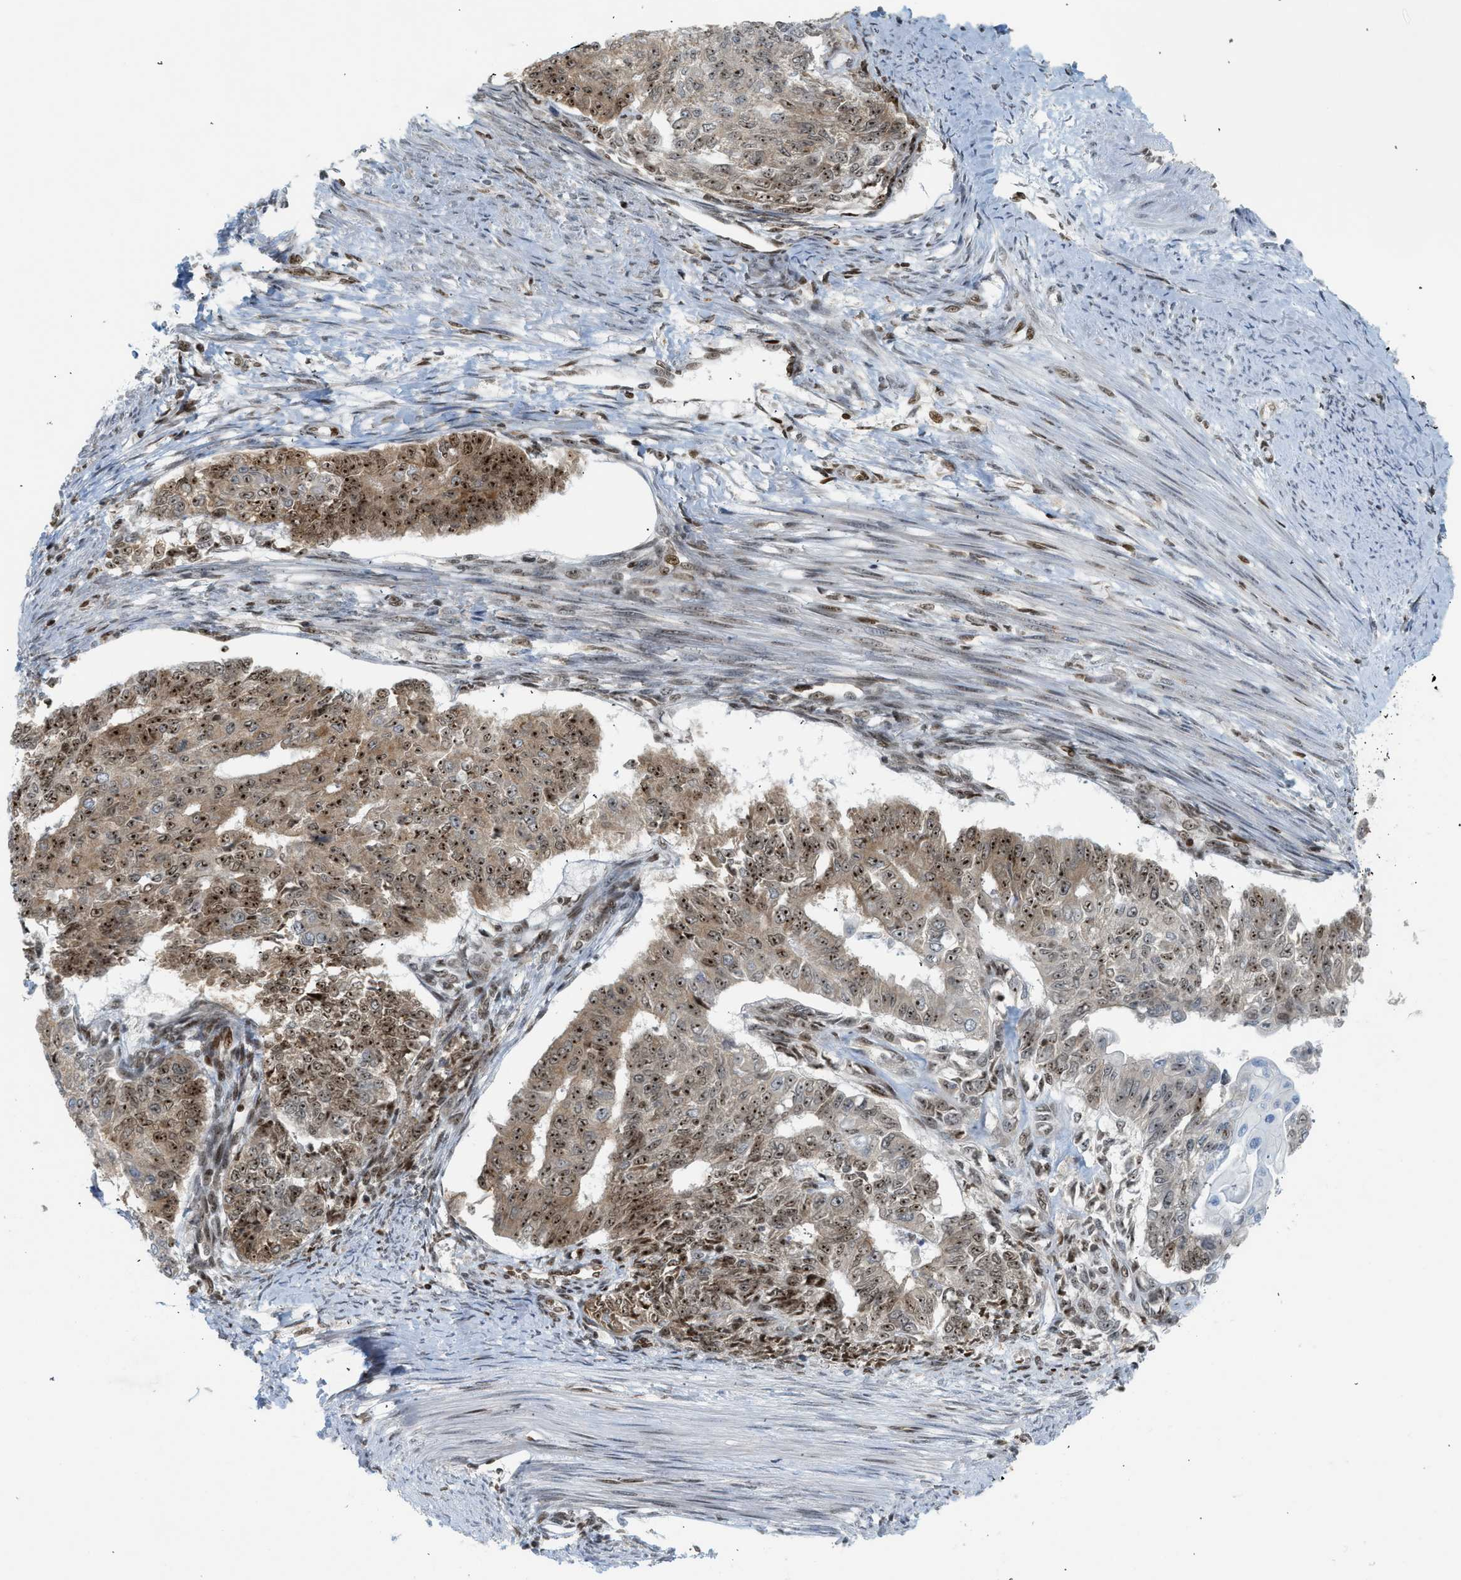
{"staining": {"intensity": "moderate", "quantity": ">75%", "location": "cytoplasmic/membranous,nuclear"}, "tissue": "endometrial cancer", "cell_type": "Tumor cells", "image_type": "cancer", "snomed": [{"axis": "morphology", "description": "Adenocarcinoma, NOS"}, {"axis": "topography", "description": "Endometrium"}], "caption": "High-magnification brightfield microscopy of endometrial adenocarcinoma stained with DAB (brown) and counterstained with hematoxylin (blue). tumor cells exhibit moderate cytoplasmic/membranous and nuclear staining is appreciated in approximately>75% of cells.", "gene": "ZNF22", "patient": {"sex": "female", "age": 32}}